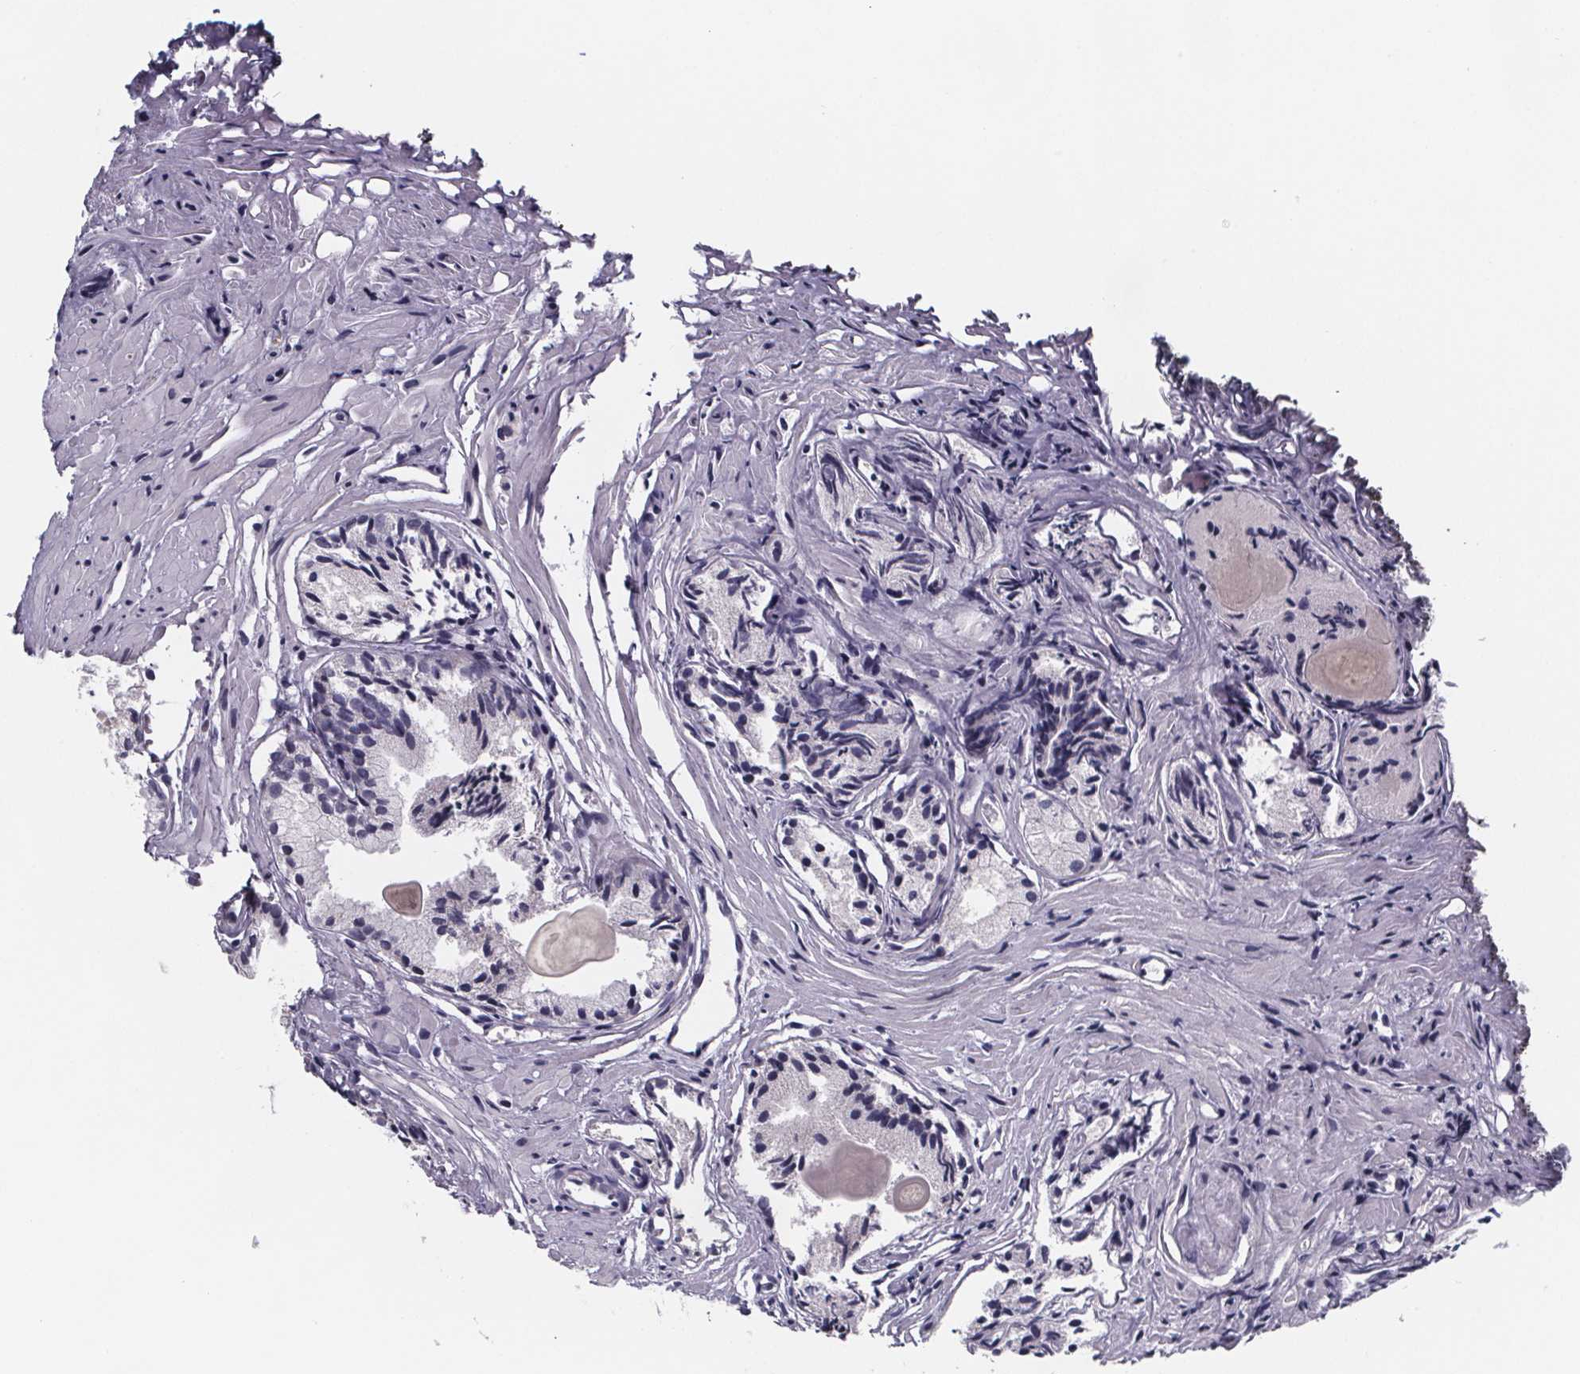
{"staining": {"intensity": "negative", "quantity": "none", "location": "none"}, "tissue": "prostate cancer", "cell_type": "Tumor cells", "image_type": "cancer", "snomed": [{"axis": "morphology", "description": "Adenocarcinoma, High grade"}, {"axis": "topography", "description": "Prostate"}], "caption": "Histopathology image shows no protein positivity in tumor cells of prostate cancer tissue.", "gene": "PAH", "patient": {"sex": "male", "age": 81}}